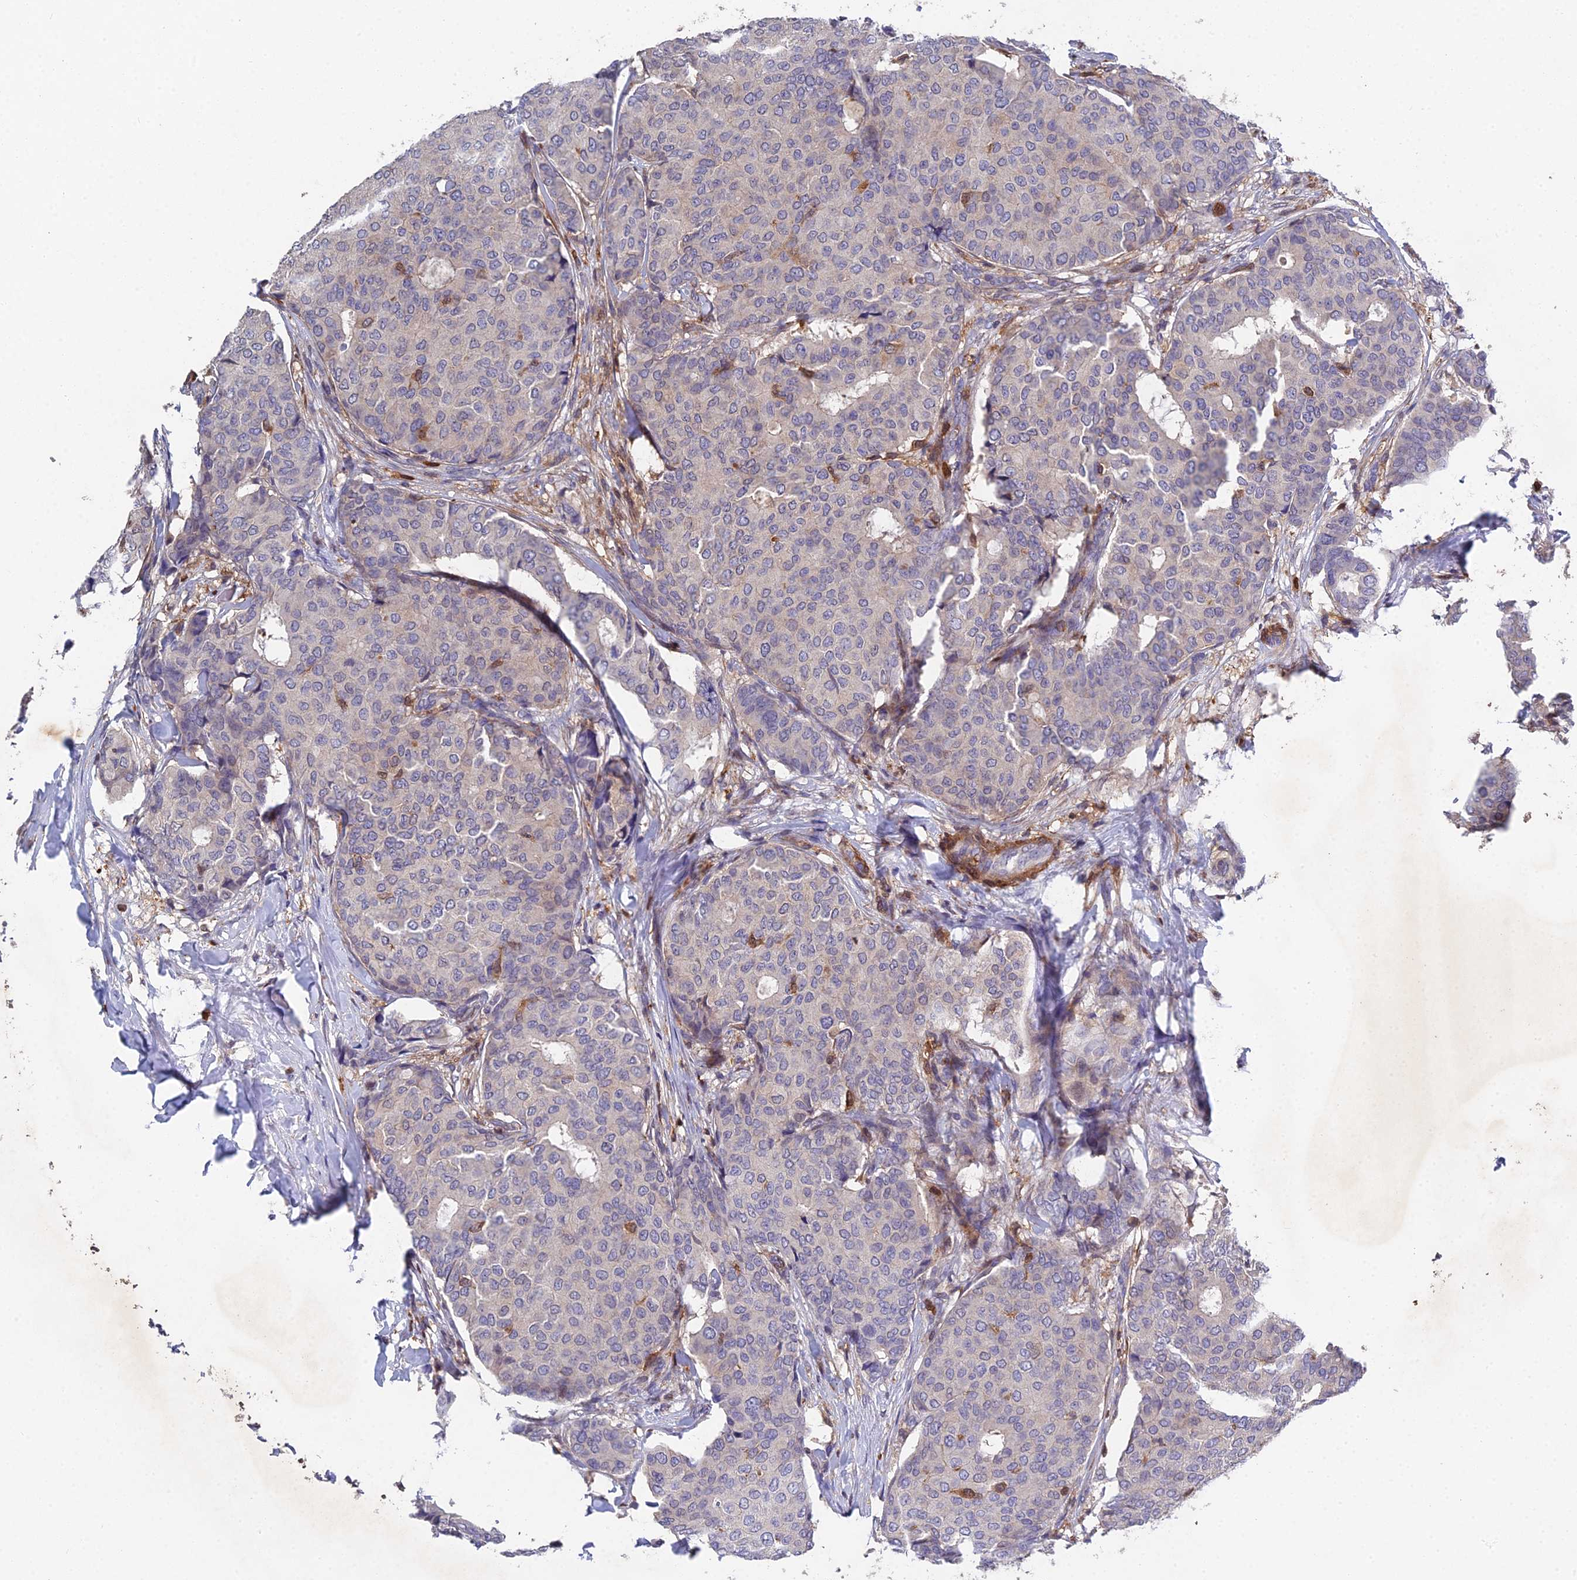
{"staining": {"intensity": "negative", "quantity": "none", "location": "none"}, "tissue": "breast cancer", "cell_type": "Tumor cells", "image_type": "cancer", "snomed": [{"axis": "morphology", "description": "Duct carcinoma"}, {"axis": "topography", "description": "Breast"}], "caption": "DAB immunohistochemical staining of breast cancer (infiltrating ductal carcinoma) shows no significant expression in tumor cells. The staining is performed using DAB brown chromogen with nuclei counter-stained in using hematoxylin.", "gene": "GALK2", "patient": {"sex": "female", "age": 75}}